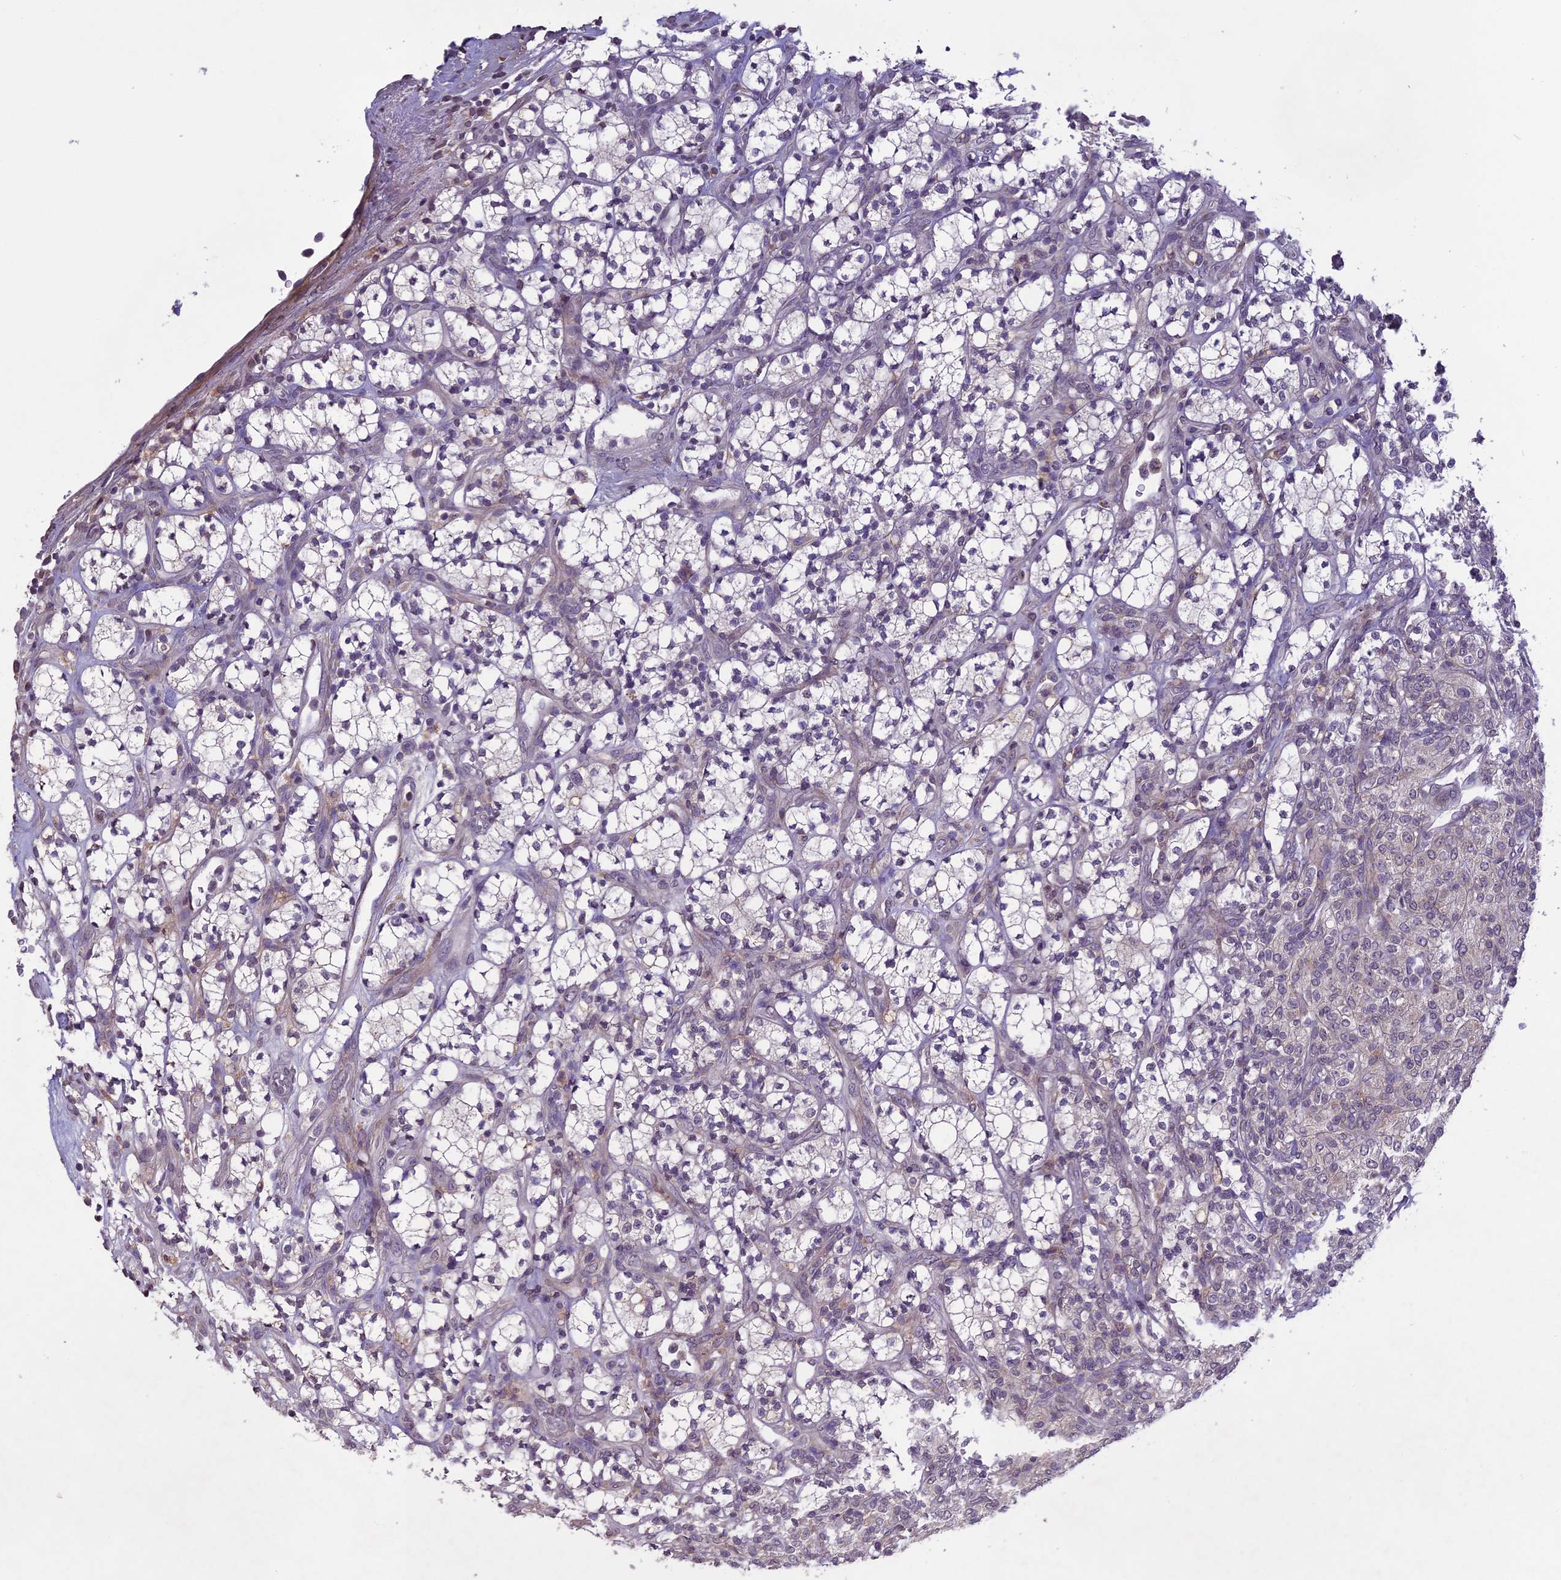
{"staining": {"intensity": "negative", "quantity": "none", "location": "none"}, "tissue": "renal cancer", "cell_type": "Tumor cells", "image_type": "cancer", "snomed": [{"axis": "morphology", "description": "Adenocarcinoma, NOS"}, {"axis": "topography", "description": "Kidney"}], "caption": "This is an IHC photomicrograph of human adenocarcinoma (renal). There is no expression in tumor cells.", "gene": "ERG28", "patient": {"sex": "male", "age": 77}}